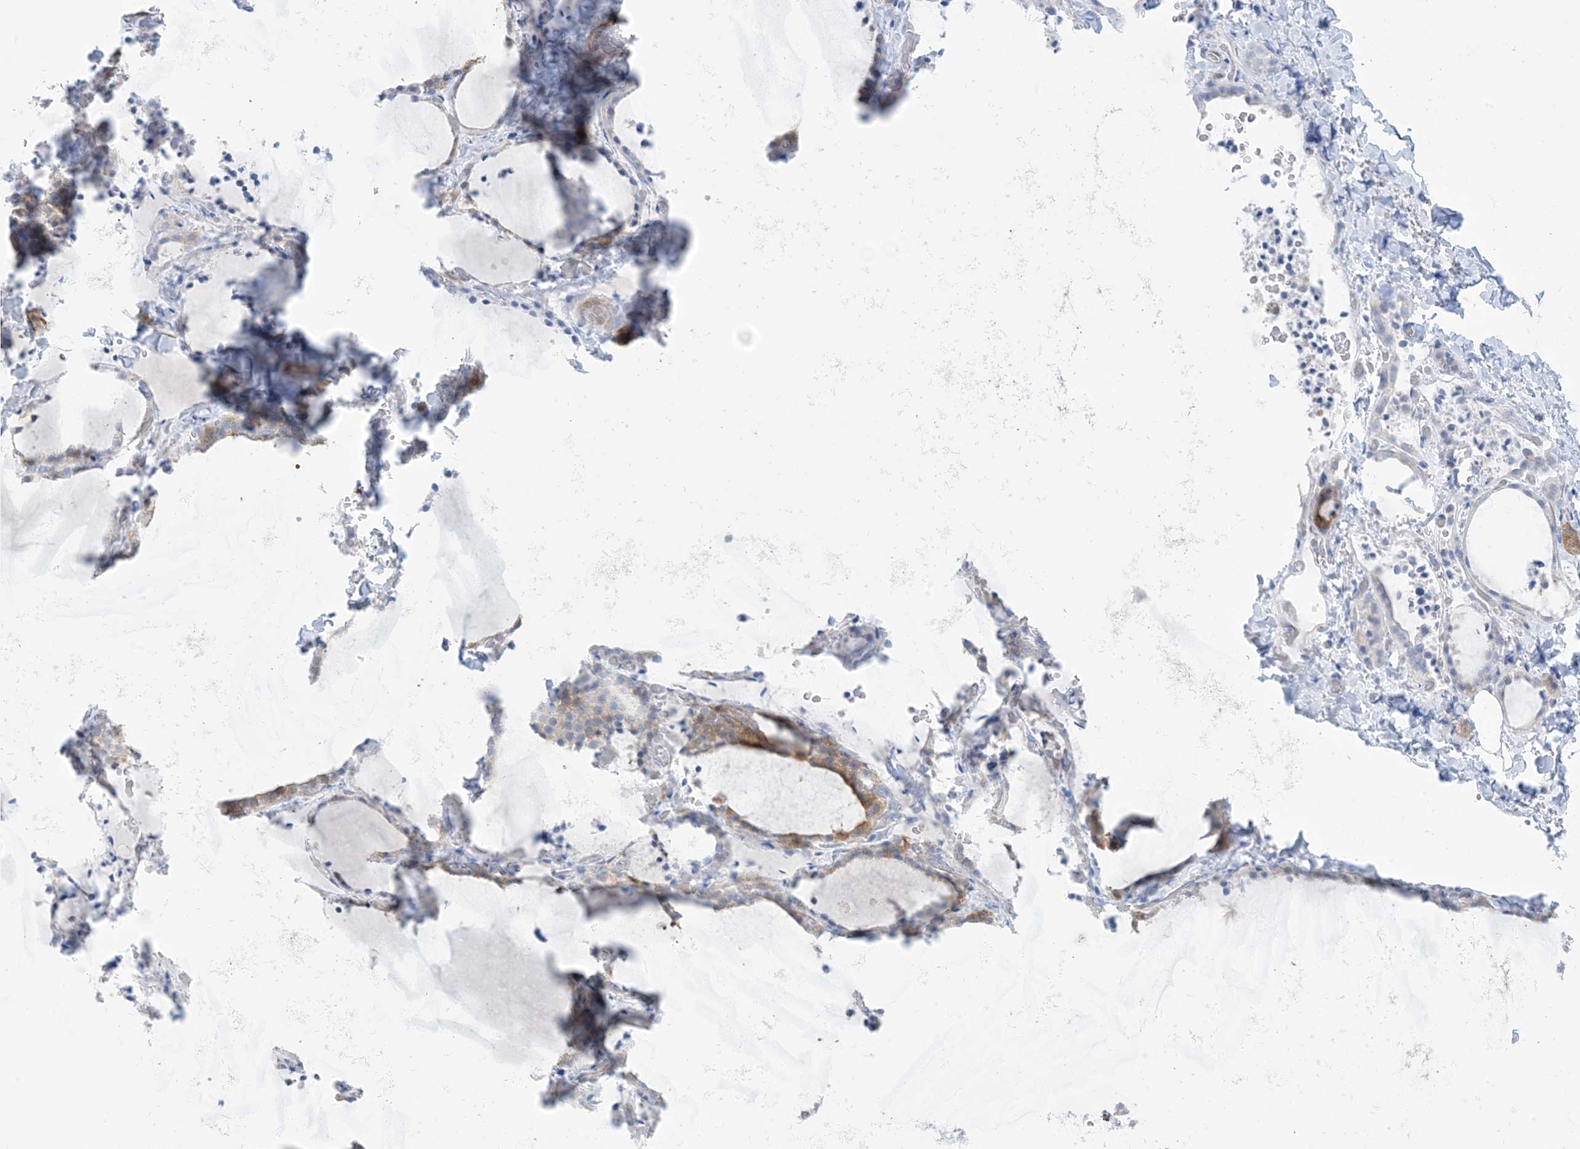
{"staining": {"intensity": "moderate", "quantity": "<25%", "location": "cytoplasmic/membranous"}, "tissue": "thyroid gland", "cell_type": "Glandular cells", "image_type": "normal", "snomed": [{"axis": "morphology", "description": "Normal tissue, NOS"}, {"axis": "topography", "description": "Thyroid gland"}], "caption": "Immunohistochemical staining of normal thyroid gland exhibits <25% levels of moderate cytoplasmic/membranous protein positivity in approximately <25% of glandular cells. The protein is stained brown, and the nuclei are stained in blue (DAB (3,3'-diaminobenzidine) IHC with brightfield microscopy, high magnification).", "gene": "MARS2", "patient": {"sex": "female", "age": 22}}